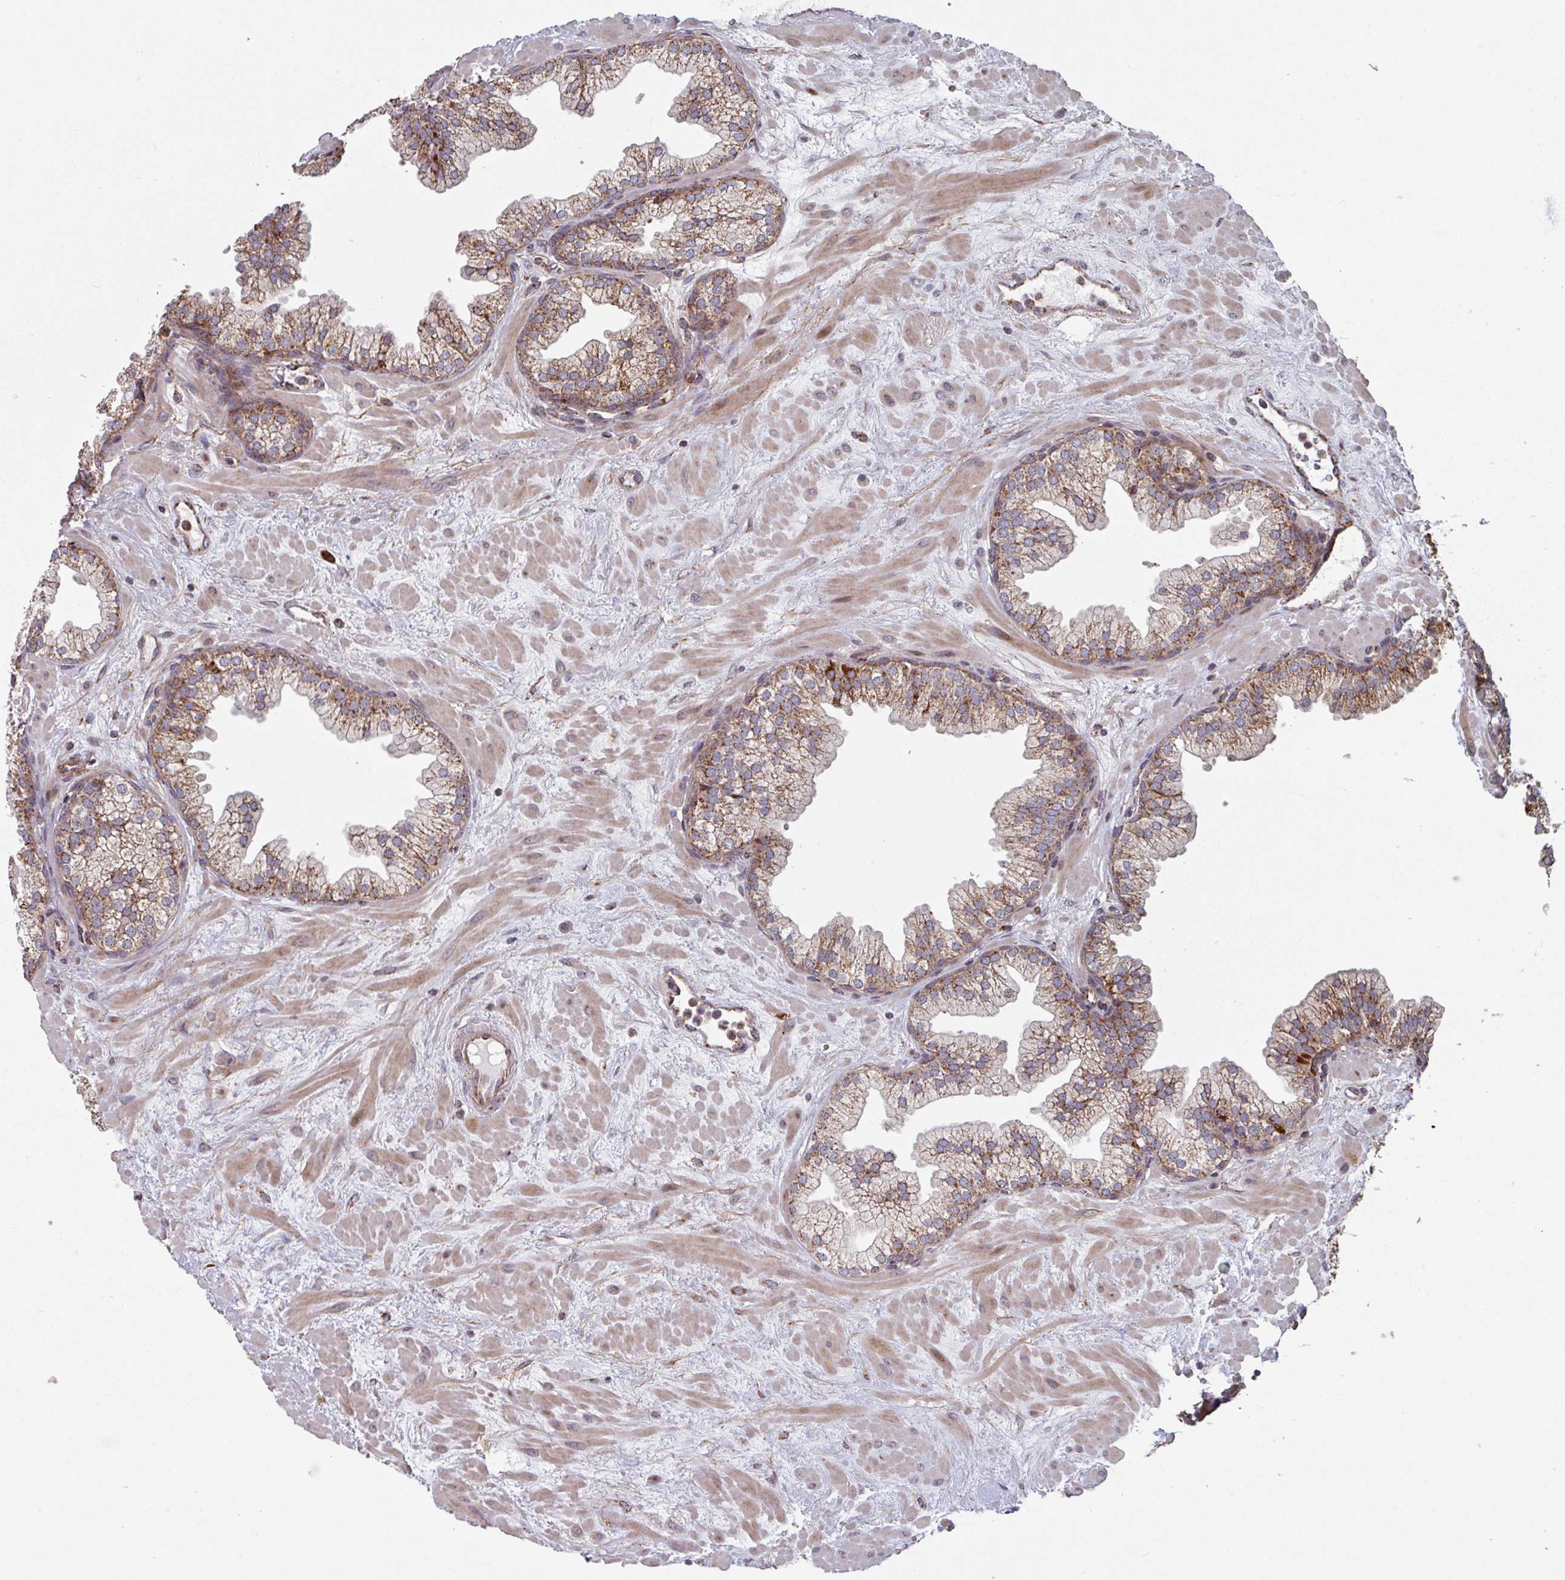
{"staining": {"intensity": "moderate", "quantity": ">75%", "location": "cytoplasmic/membranous"}, "tissue": "prostate", "cell_type": "Glandular cells", "image_type": "normal", "snomed": [{"axis": "morphology", "description": "Normal tissue, NOS"}, {"axis": "topography", "description": "Prostate"}, {"axis": "topography", "description": "Peripheral nerve tissue"}], "caption": "A histopathology image of prostate stained for a protein reveals moderate cytoplasmic/membranous brown staining in glandular cells. (brown staining indicates protein expression, while blue staining denotes nuclei).", "gene": "COX7C", "patient": {"sex": "male", "age": 61}}